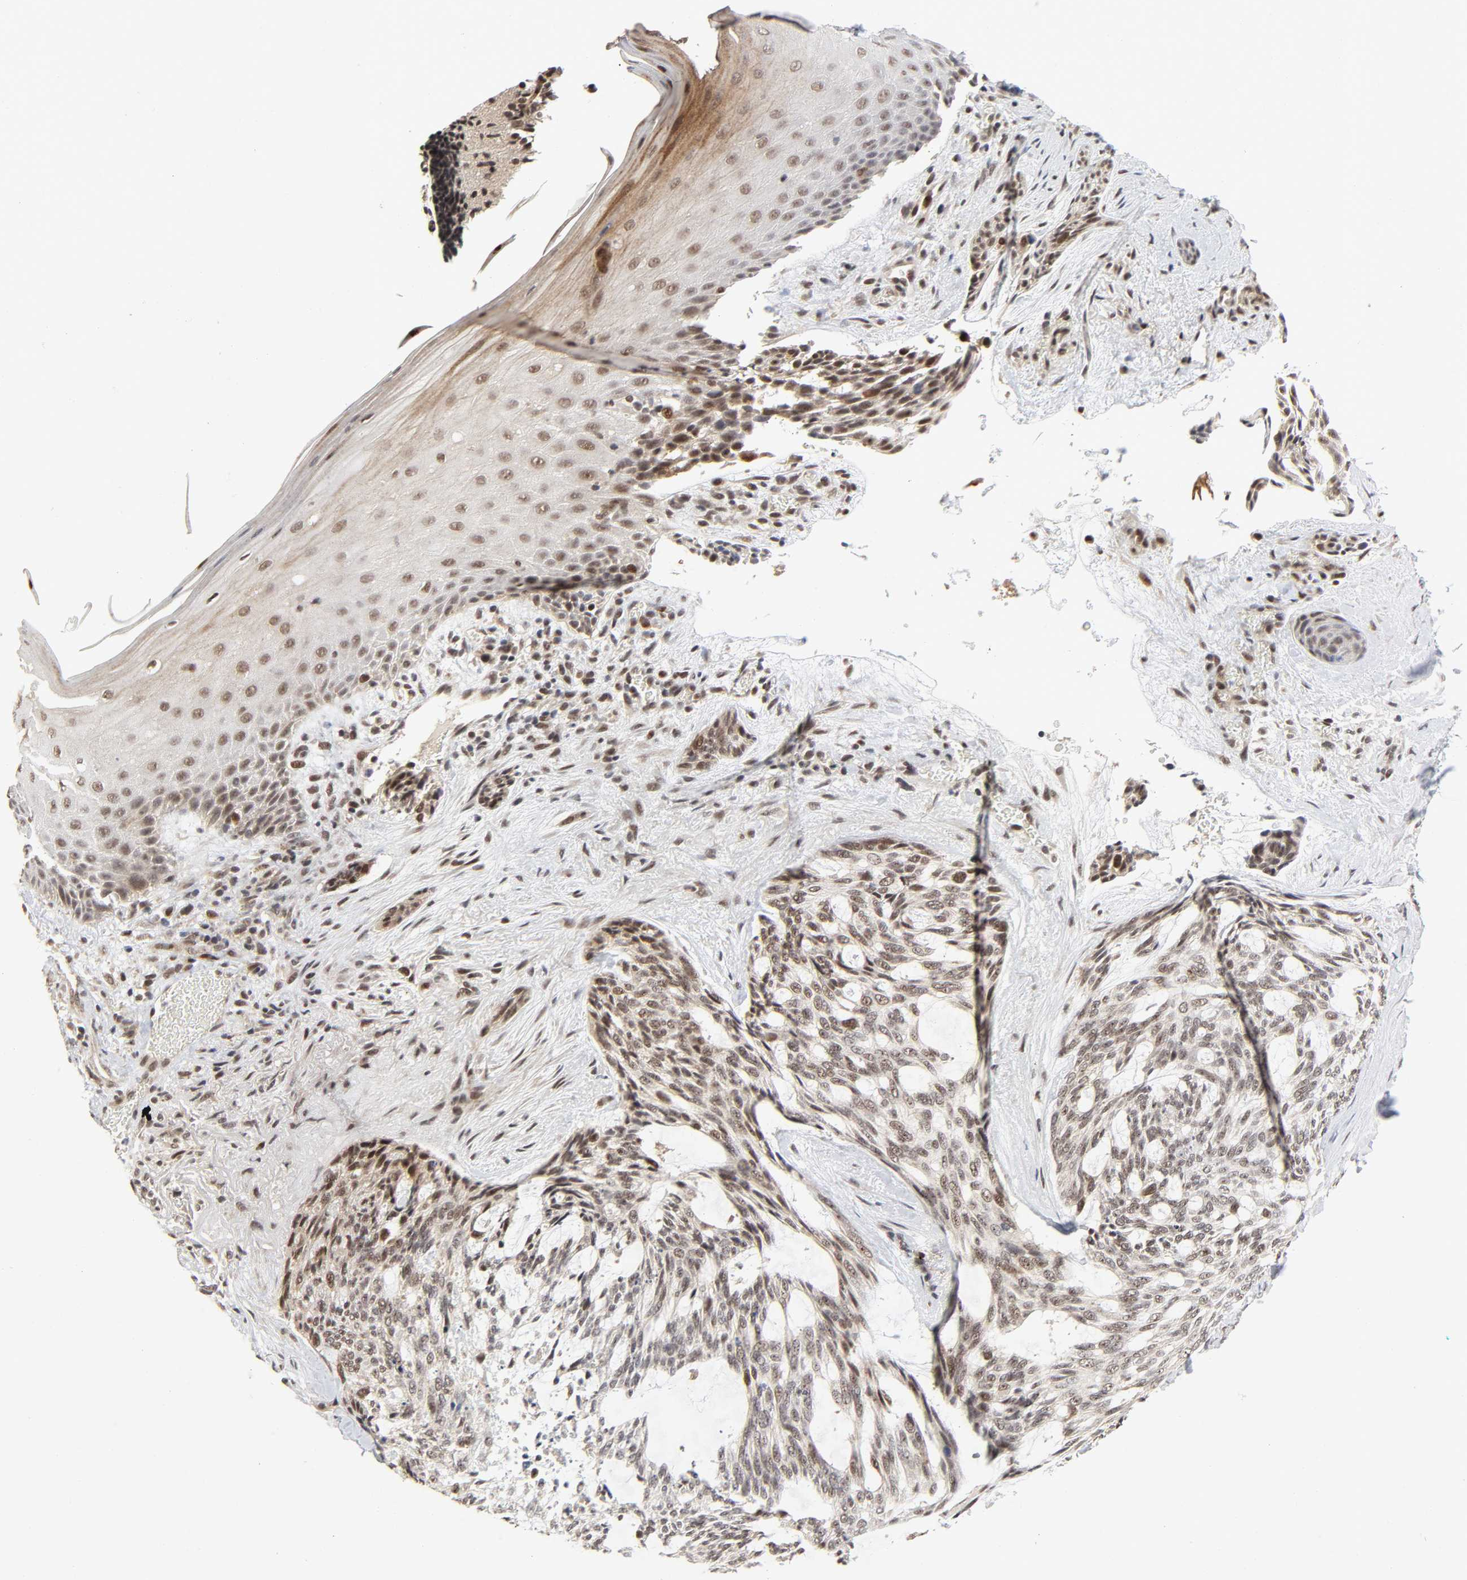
{"staining": {"intensity": "moderate", "quantity": ">75%", "location": "nuclear"}, "tissue": "skin cancer", "cell_type": "Tumor cells", "image_type": "cancer", "snomed": [{"axis": "morphology", "description": "Normal tissue, NOS"}, {"axis": "morphology", "description": "Basal cell carcinoma"}, {"axis": "topography", "description": "Skin"}], "caption": "The immunohistochemical stain labels moderate nuclear positivity in tumor cells of skin cancer (basal cell carcinoma) tissue.", "gene": "ZKSCAN8", "patient": {"sex": "female", "age": 71}}